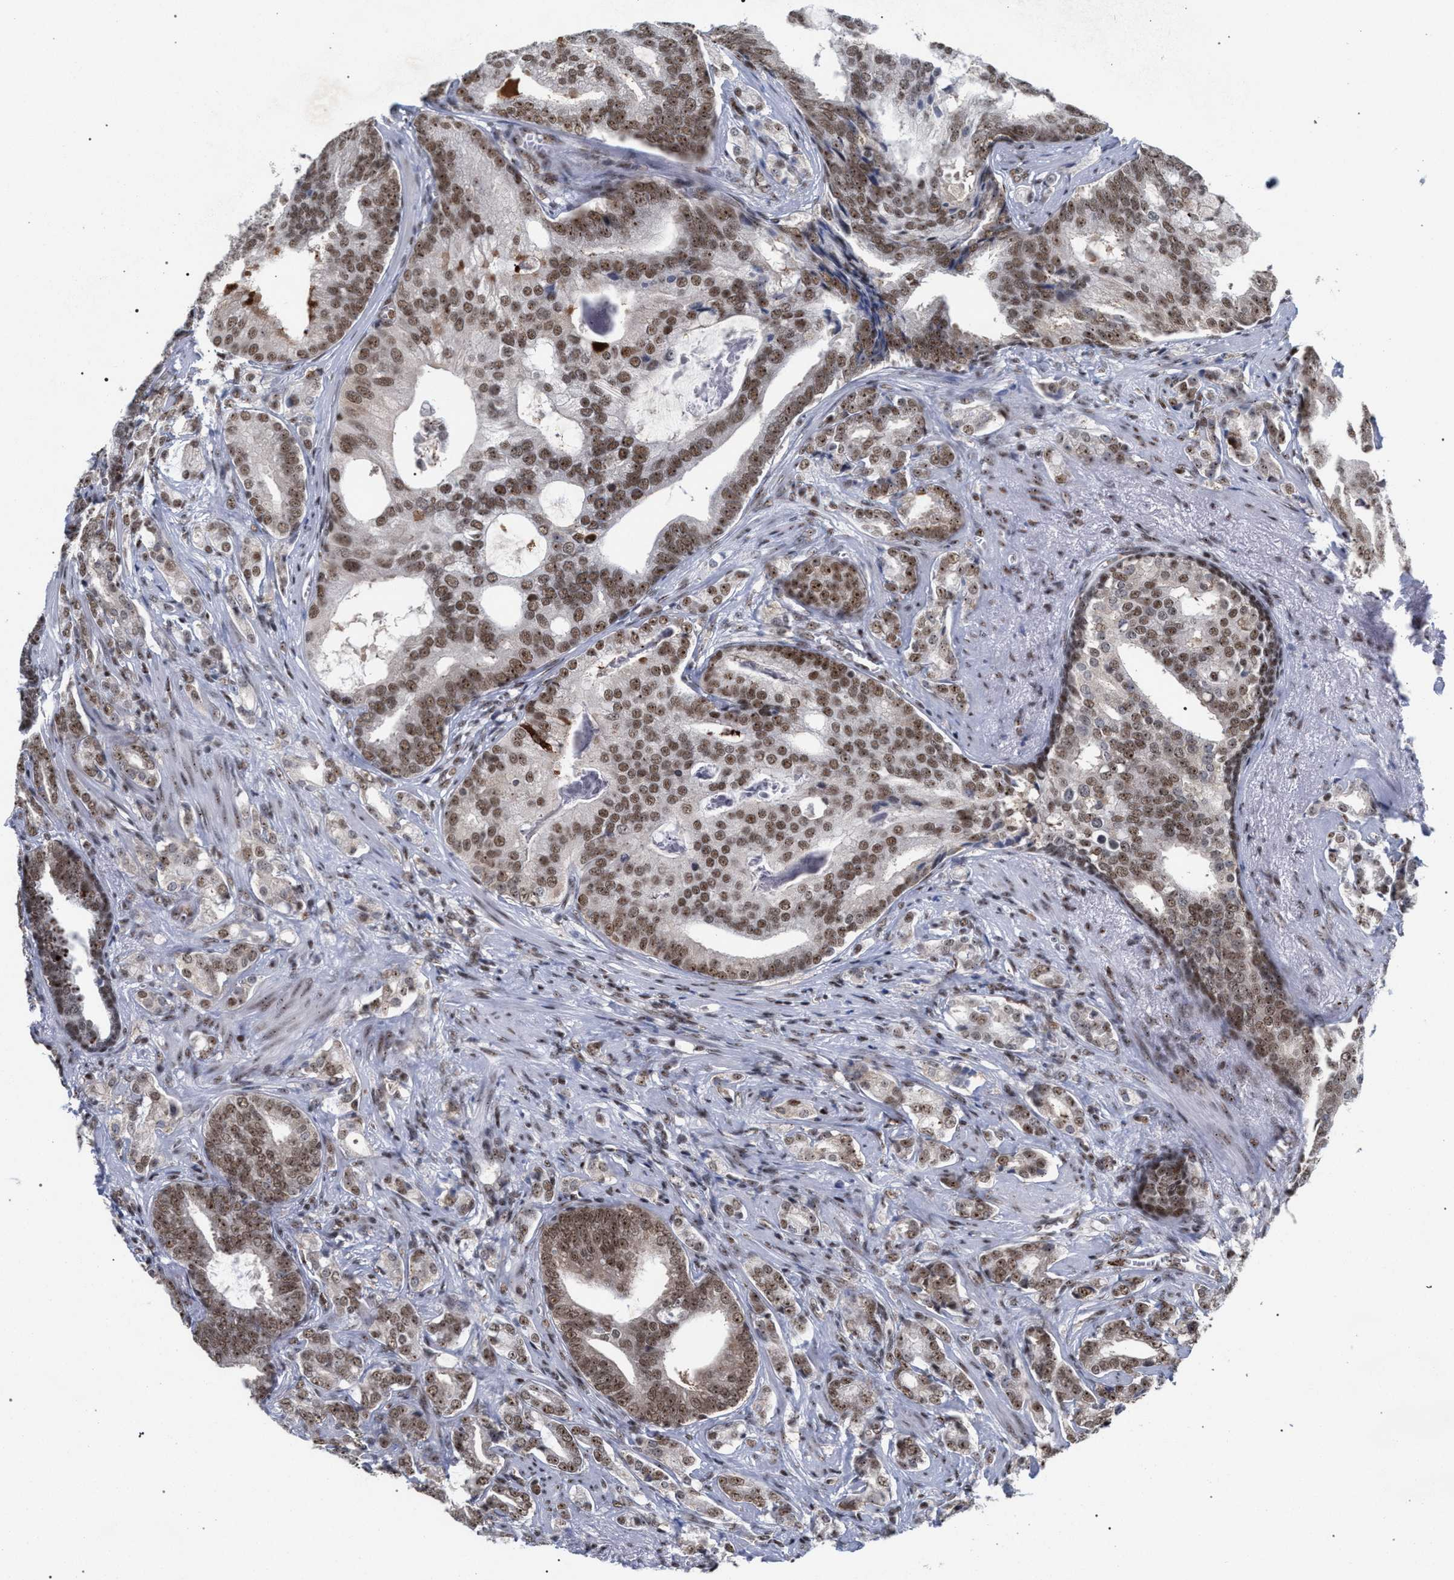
{"staining": {"intensity": "moderate", "quantity": ">75%", "location": "nuclear"}, "tissue": "prostate cancer", "cell_type": "Tumor cells", "image_type": "cancer", "snomed": [{"axis": "morphology", "description": "Adenocarcinoma, Low grade"}, {"axis": "topography", "description": "Prostate"}], "caption": "Low-grade adenocarcinoma (prostate) stained with a protein marker exhibits moderate staining in tumor cells.", "gene": "SCAF4", "patient": {"sex": "male", "age": 58}}